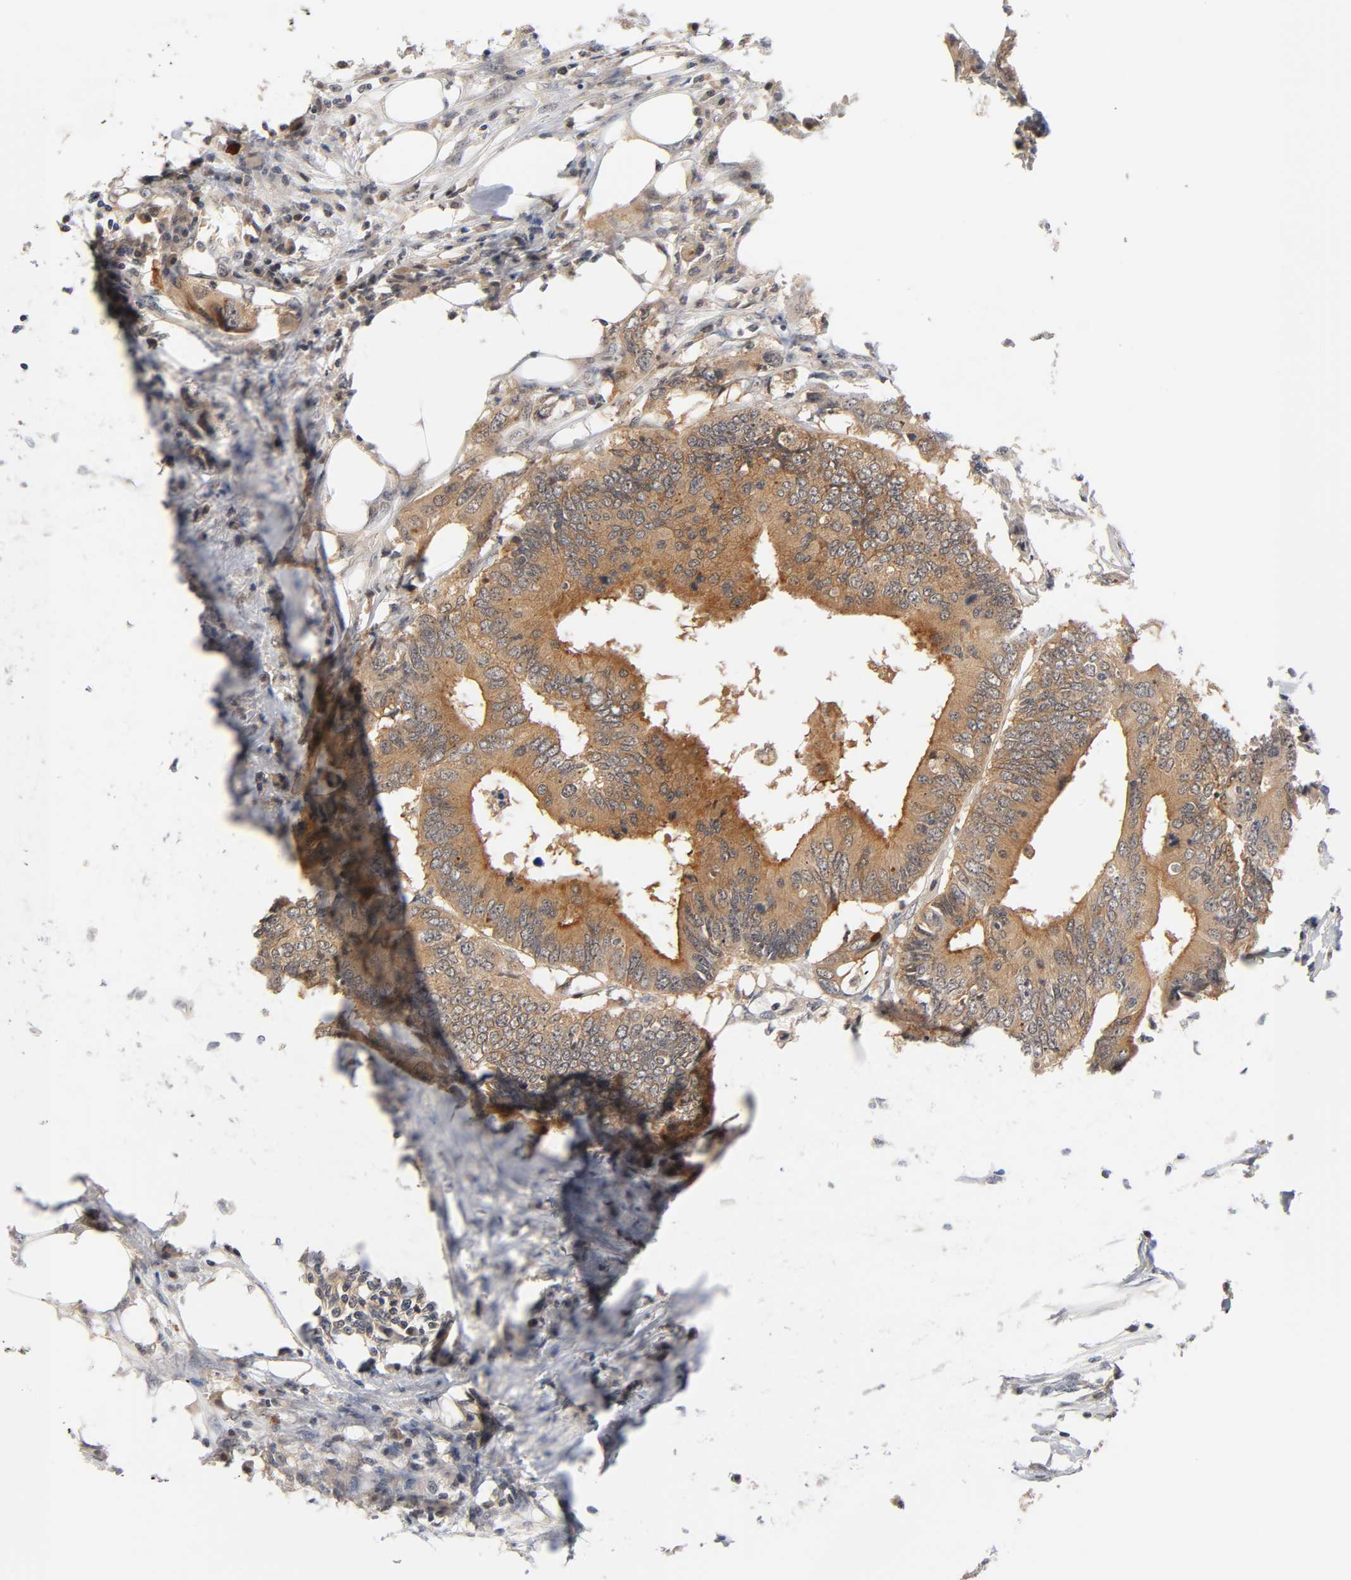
{"staining": {"intensity": "moderate", "quantity": ">75%", "location": "cytoplasmic/membranous"}, "tissue": "colorectal cancer", "cell_type": "Tumor cells", "image_type": "cancer", "snomed": [{"axis": "morphology", "description": "Adenocarcinoma, NOS"}, {"axis": "topography", "description": "Colon"}], "caption": "Immunohistochemical staining of colorectal cancer (adenocarcinoma) displays moderate cytoplasmic/membranous protein staining in approximately >75% of tumor cells. (brown staining indicates protein expression, while blue staining denotes nuclei).", "gene": "PRKAB1", "patient": {"sex": "male", "age": 71}}